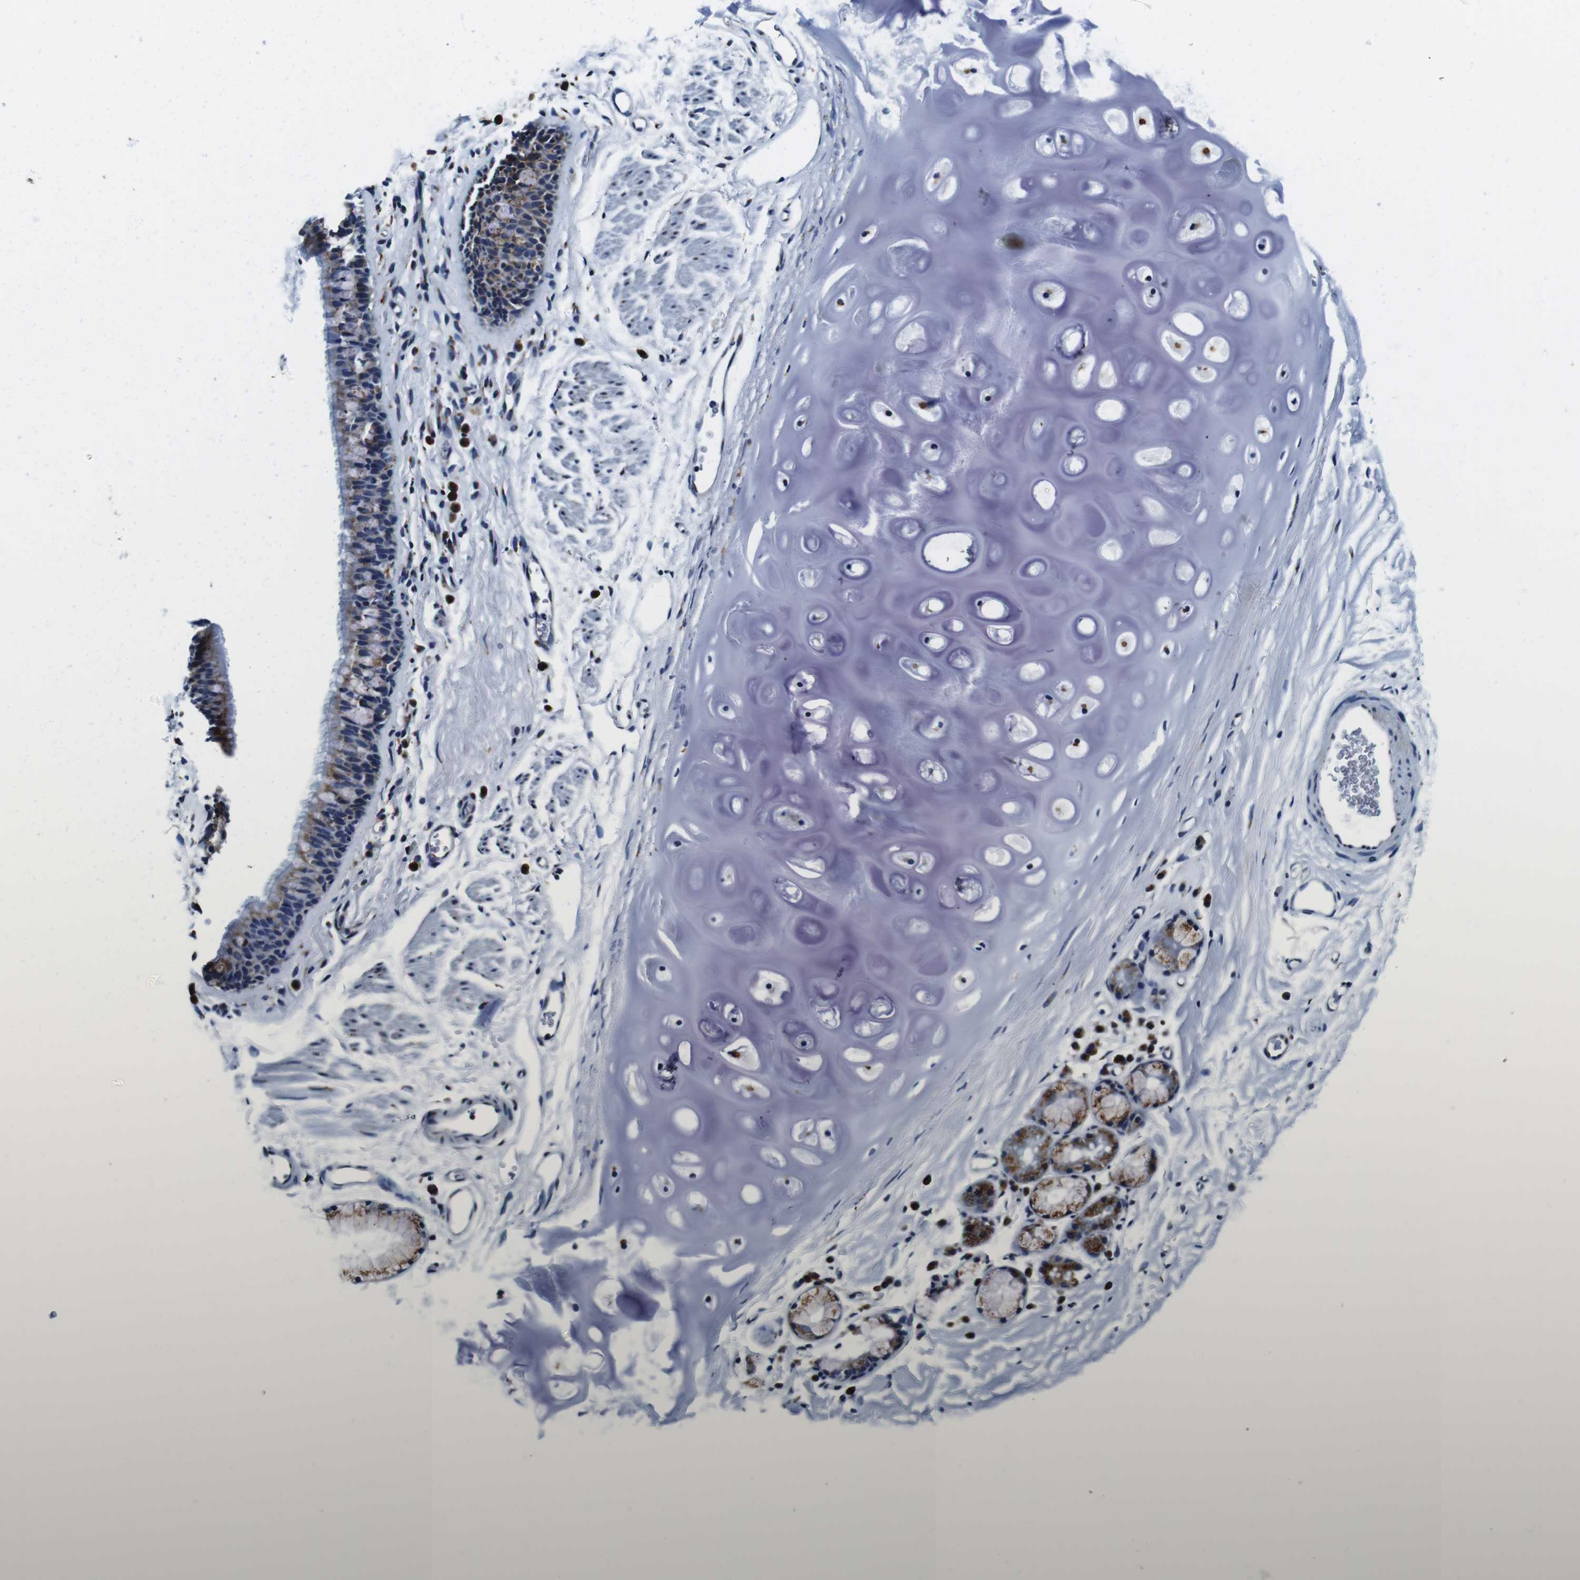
{"staining": {"intensity": "negative", "quantity": "none", "location": "none"}, "tissue": "adipose tissue", "cell_type": "Adipocytes", "image_type": "normal", "snomed": [{"axis": "morphology", "description": "Normal tissue, NOS"}, {"axis": "topography", "description": "Cartilage tissue"}, {"axis": "topography", "description": "Bronchus"}], "caption": "This is an immunohistochemistry image of normal adipose tissue. There is no staining in adipocytes.", "gene": "FAR2", "patient": {"sex": "female", "age": 53}}